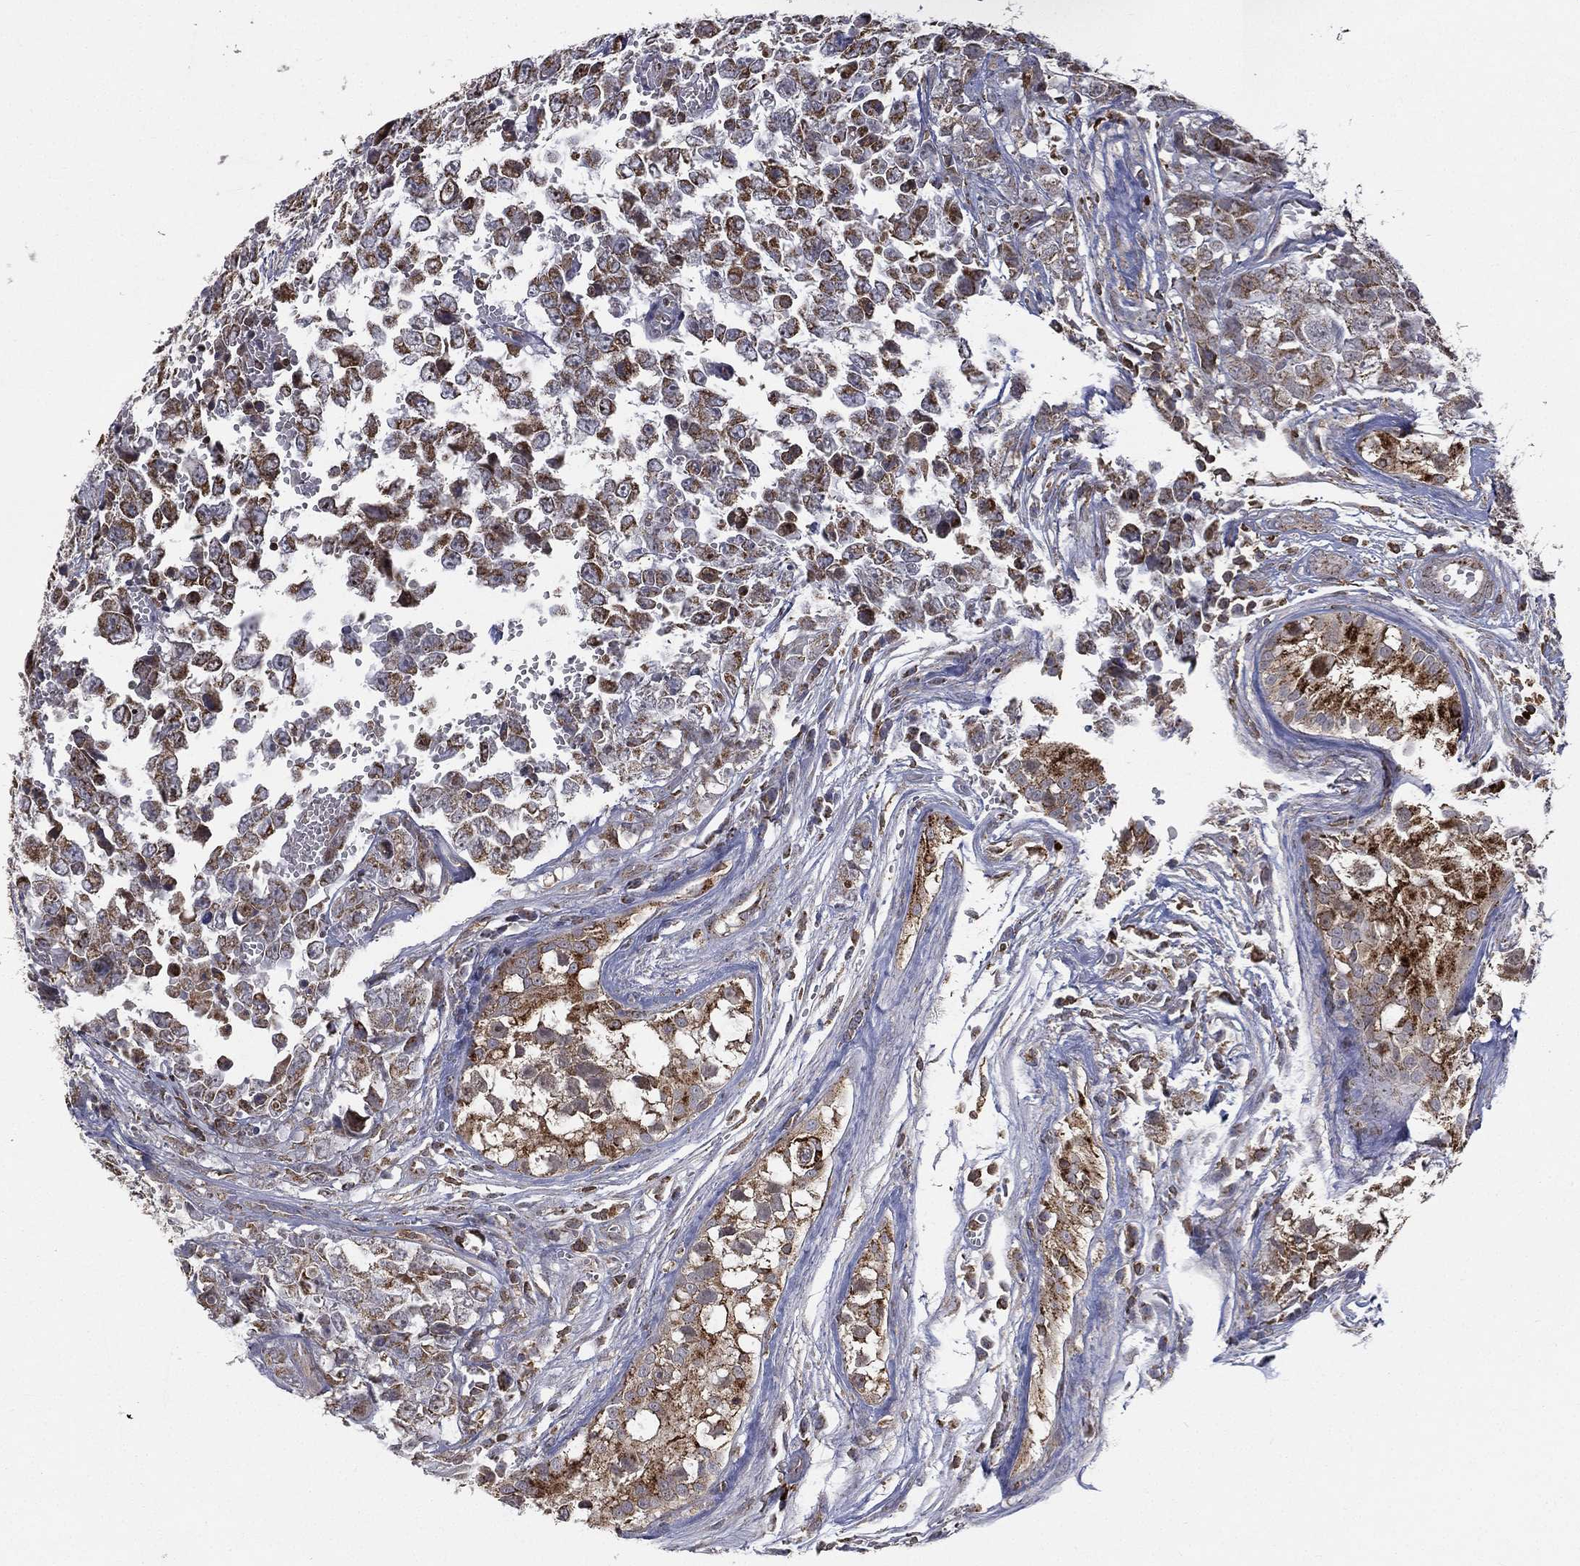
{"staining": {"intensity": "strong", "quantity": "25%-75%", "location": "cytoplasmic/membranous"}, "tissue": "testis cancer", "cell_type": "Tumor cells", "image_type": "cancer", "snomed": [{"axis": "morphology", "description": "Carcinoma, Embryonal, NOS"}, {"axis": "topography", "description": "Testis"}], "caption": "This is an image of immunohistochemistry staining of testis embryonal carcinoma, which shows strong staining in the cytoplasmic/membranous of tumor cells.", "gene": "RIN3", "patient": {"sex": "male", "age": 23}}